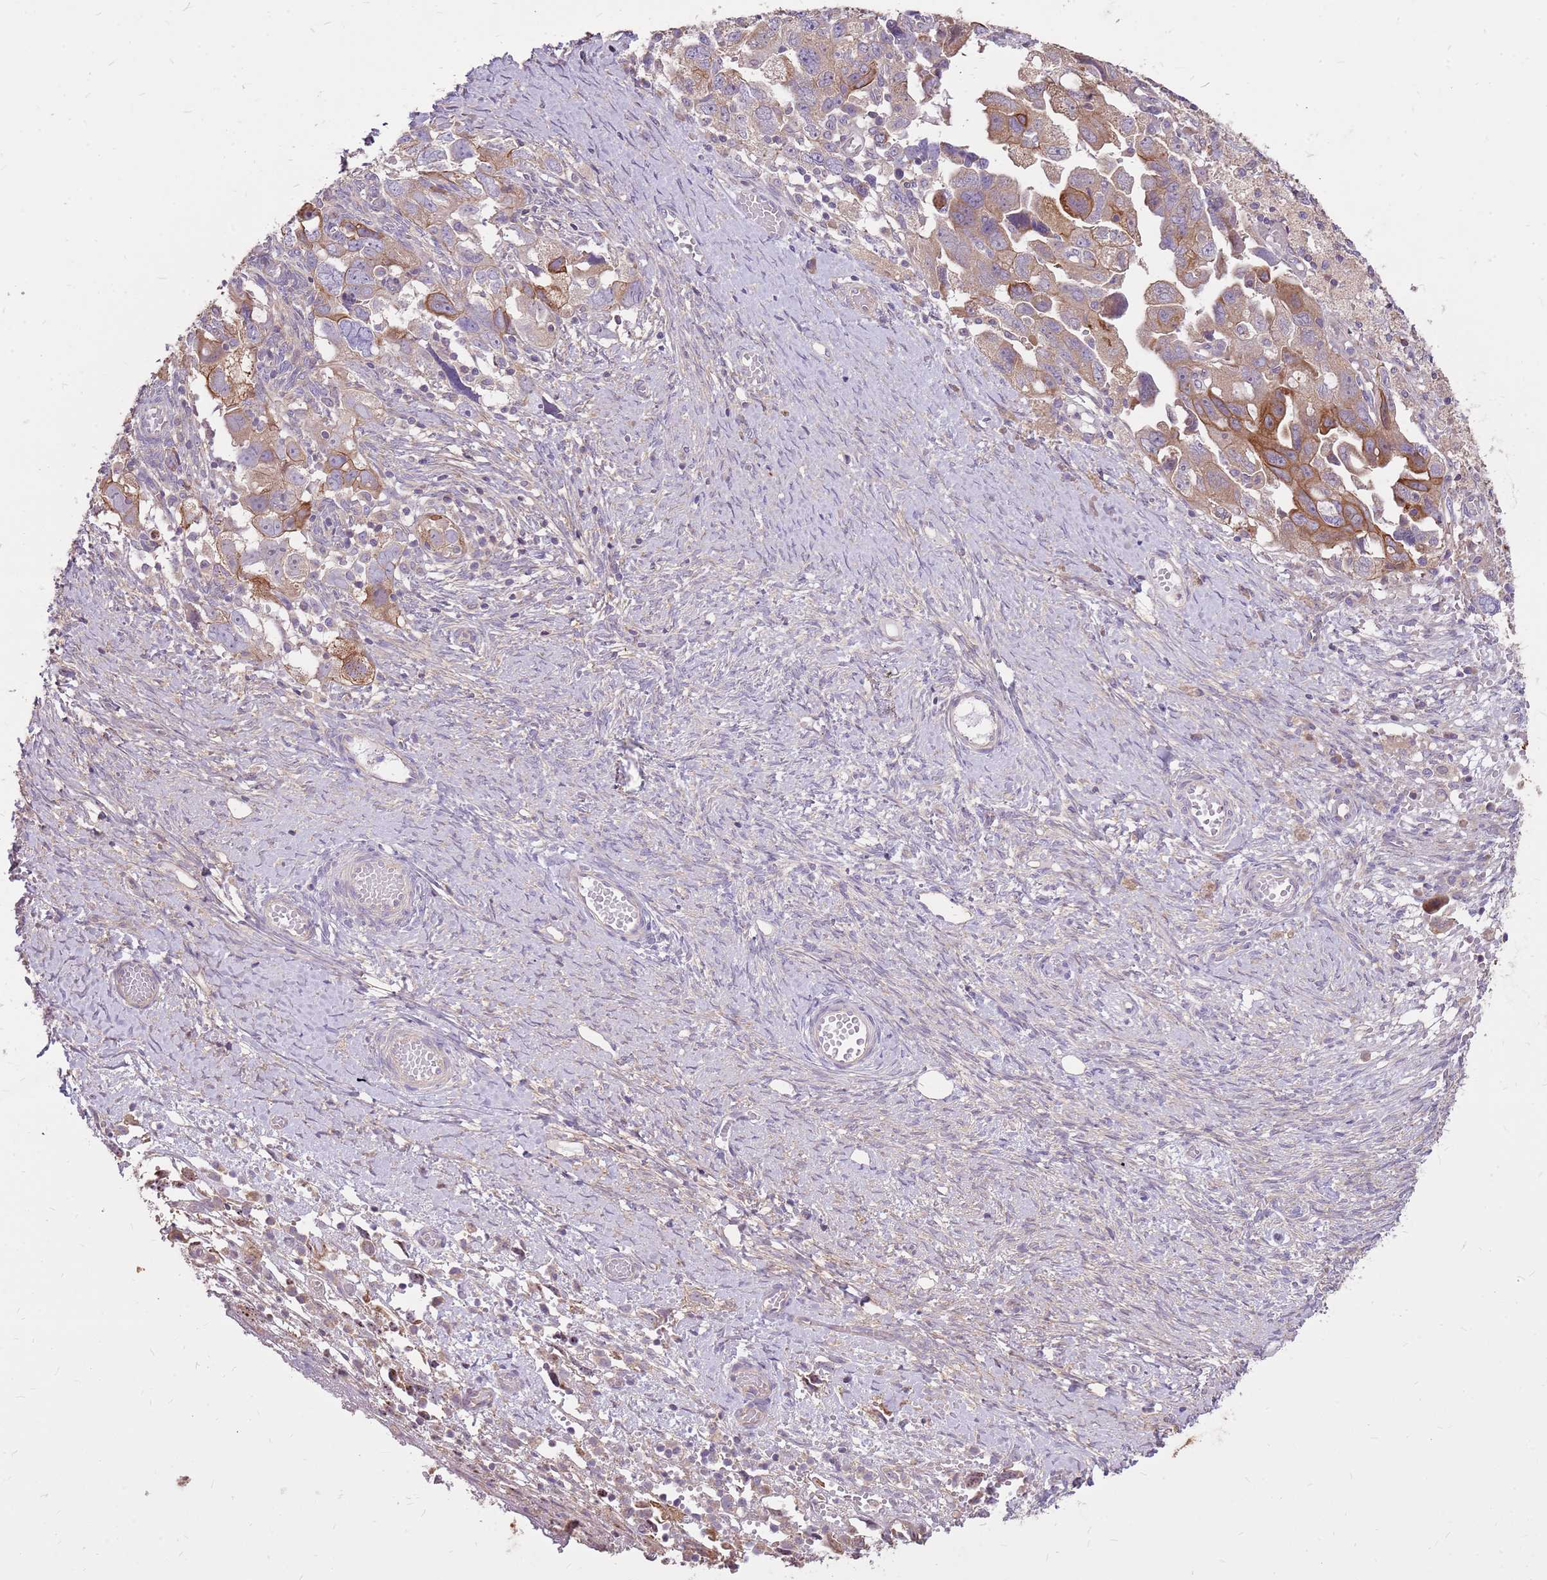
{"staining": {"intensity": "moderate", "quantity": "25%-75%", "location": "cytoplasmic/membranous"}, "tissue": "ovarian cancer", "cell_type": "Tumor cells", "image_type": "cancer", "snomed": [{"axis": "morphology", "description": "Carcinoma, NOS"}, {"axis": "morphology", "description": "Cystadenocarcinoma, serous, NOS"}, {"axis": "topography", "description": "Ovary"}], "caption": "IHC (DAB (3,3'-diaminobenzidine)) staining of human serous cystadenocarcinoma (ovarian) demonstrates moderate cytoplasmic/membranous protein staining in approximately 25%-75% of tumor cells.", "gene": "WASHC4", "patient": {"sex": "female", "age": 69}}